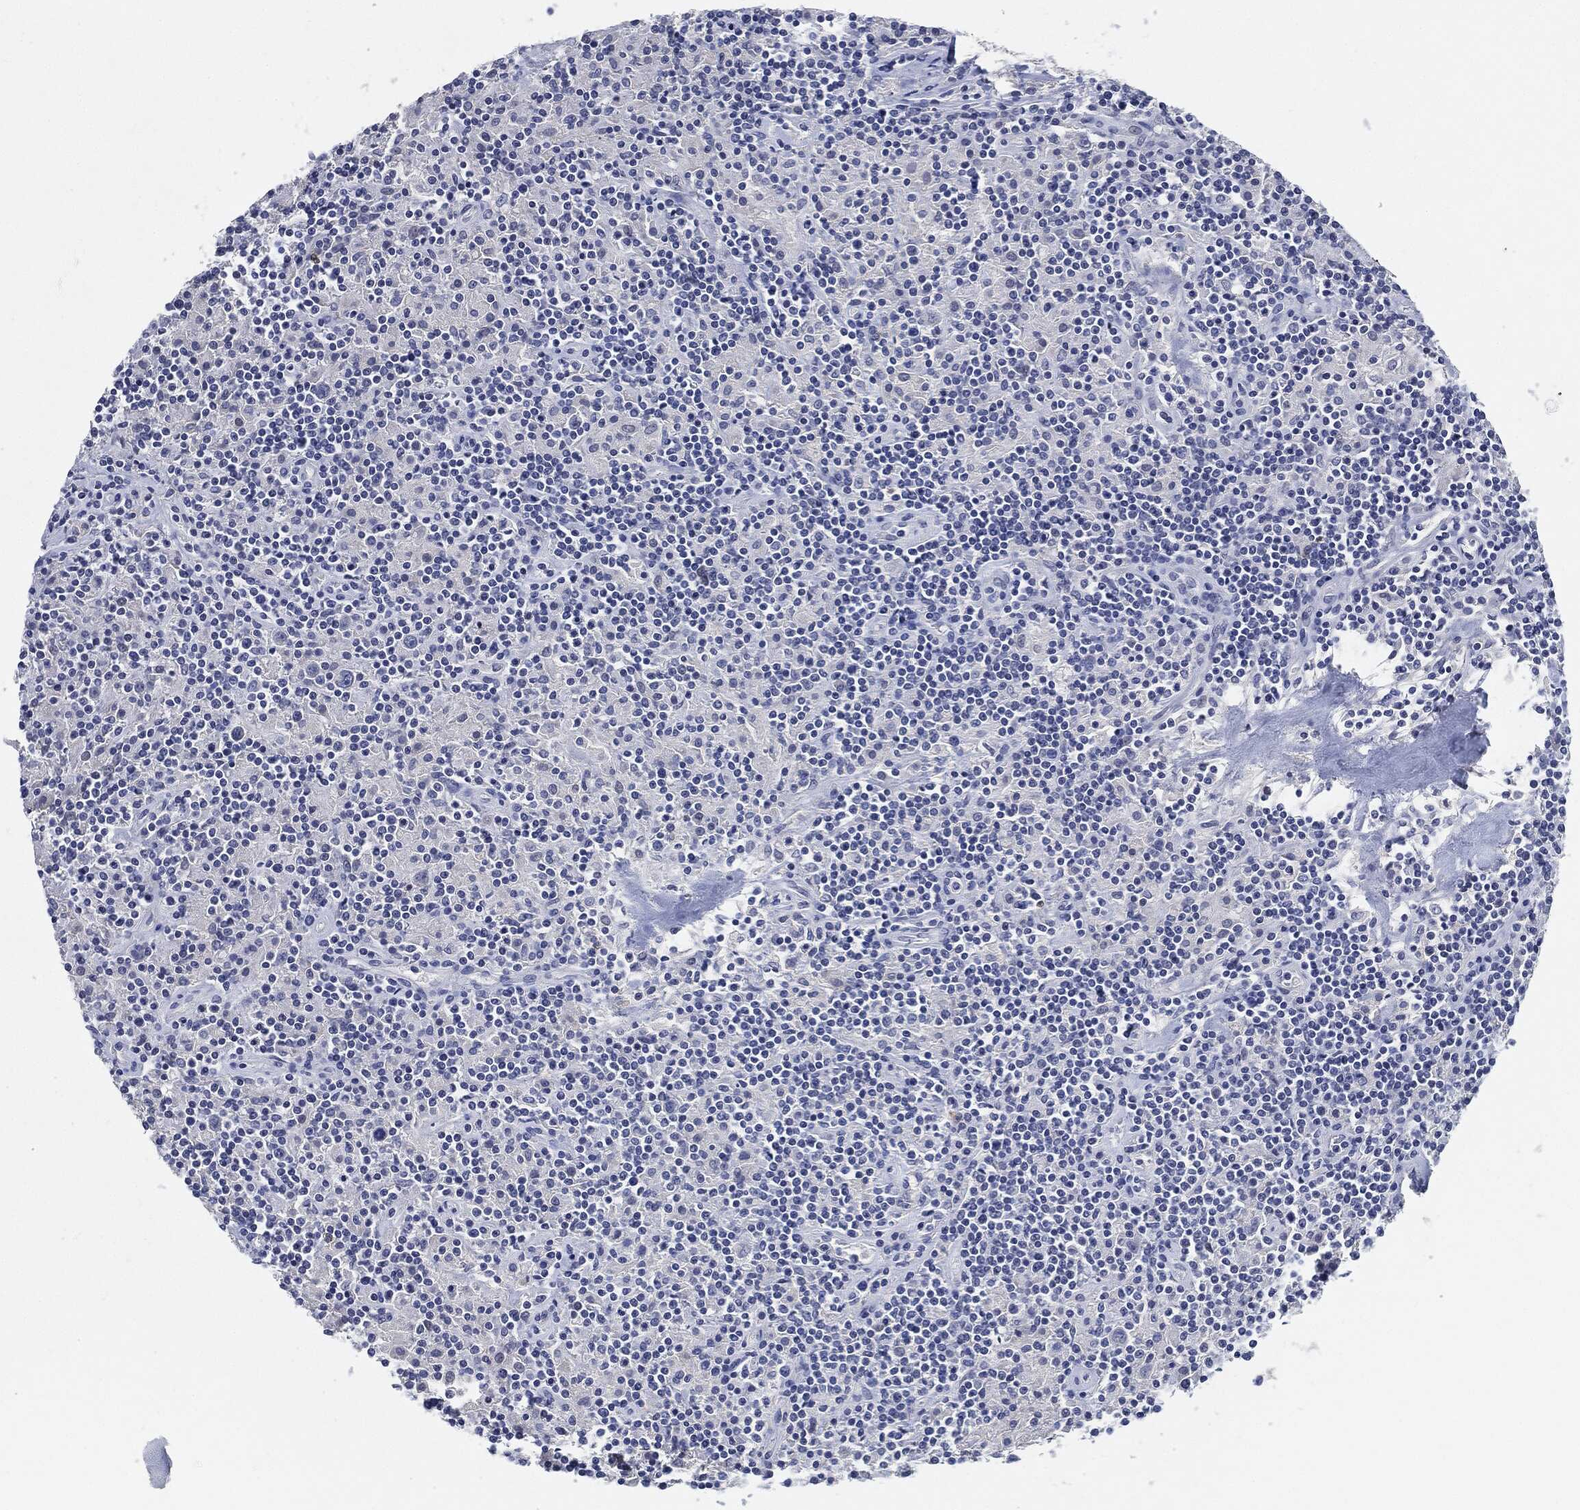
{"staining": {"intensity": "negative", "quantity": "none", "location": "none"}, "tissue": "lymphoma", "cell_type": "Tumor cells", "image_type": "cancer", "snomed": [{"axis": "morphology", "description": "Hodgkin's disease, NOS"}, {"axis": "topography", "description": "Lymph node"}], "caption": "Lymphoma stained for a protein using IHC reveals no staining tumor cells.", "gene": "NTRK1", "patient": {"sex": "male", "age": 70}}